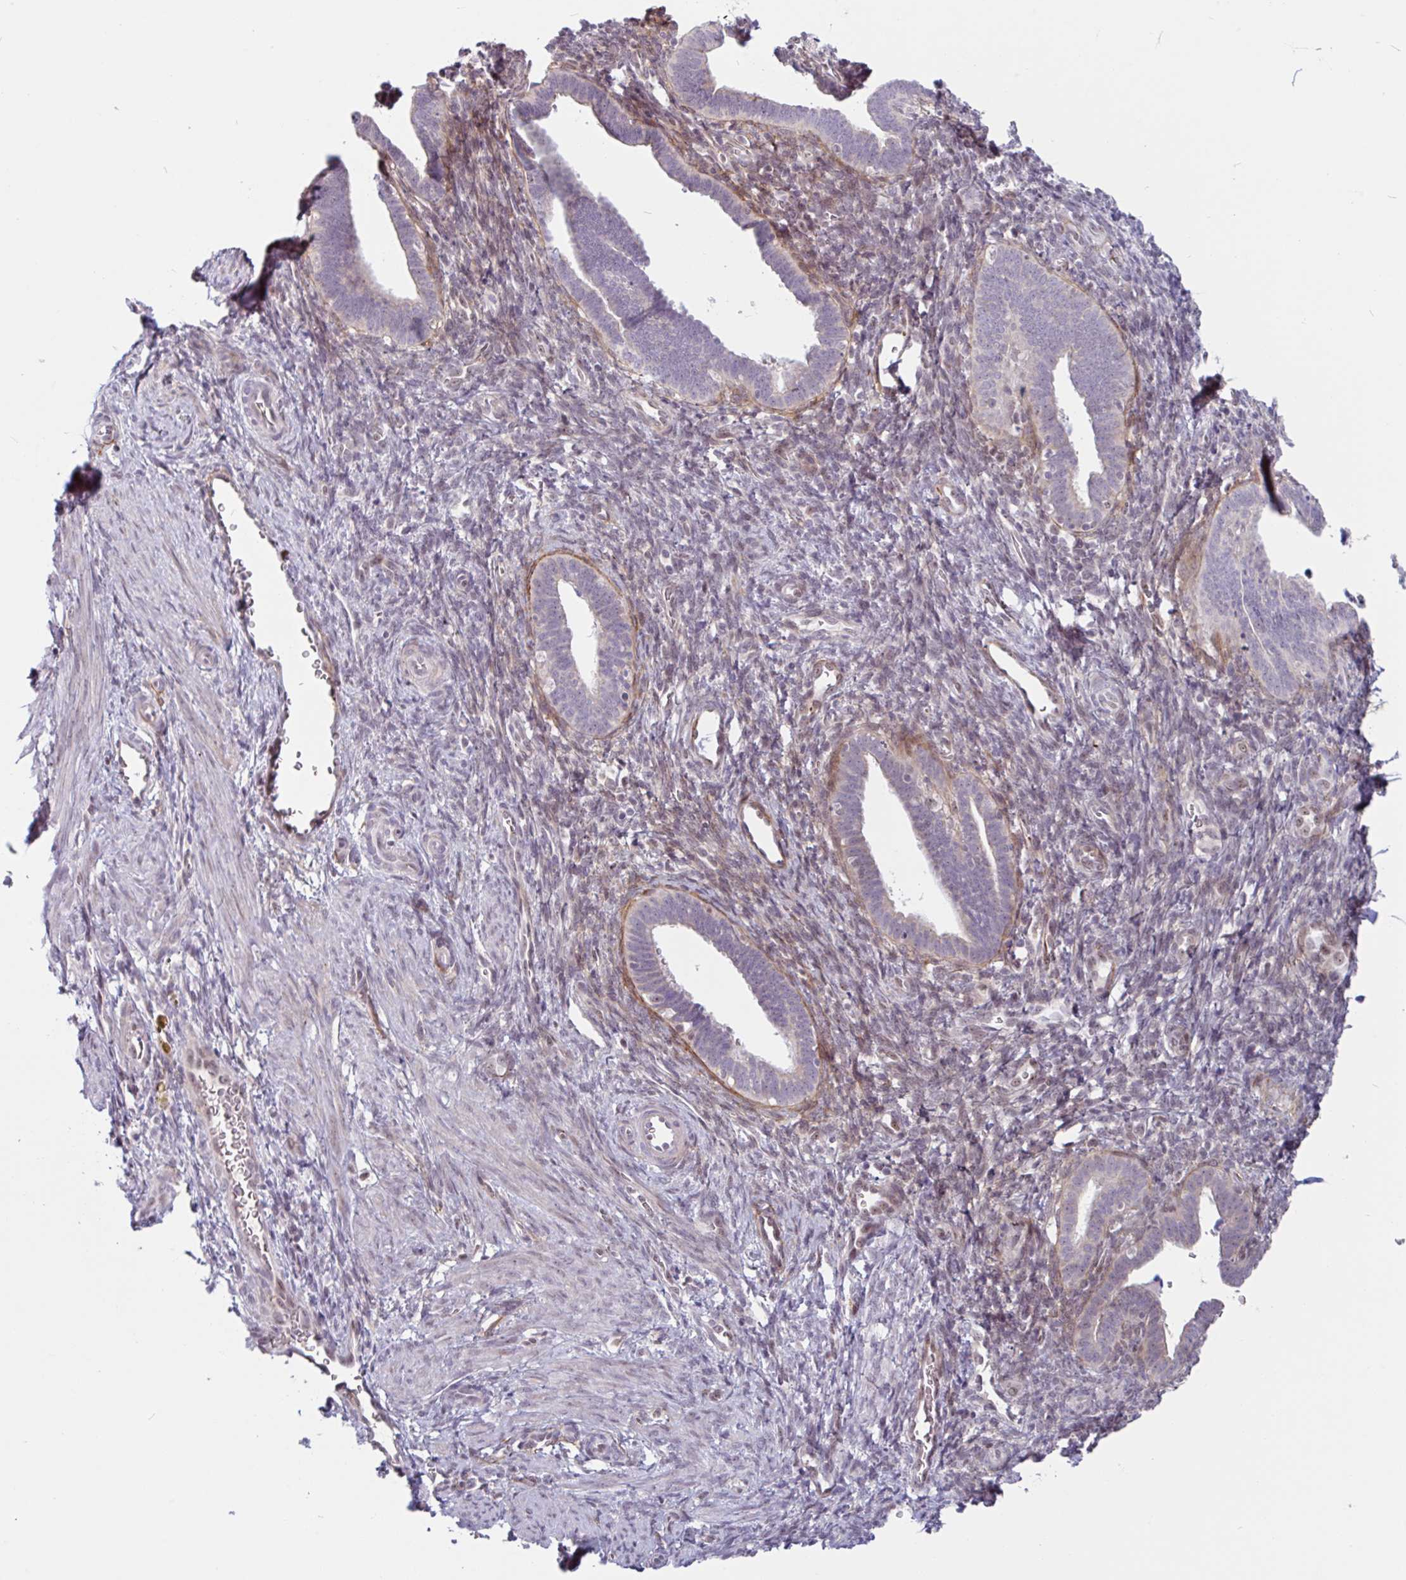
{"staining": {"intensity": "weak", "quantity": "<25%", "location": "cytoplasmic/membranous"}, "tissue": "endometrium", "cell_type": "Cells in endometrial stroma", "image_type": "normal", "snomed": [{"axis": "morphology", "description": "Normal tissue, NOS"}, {"axis": "topography", "description": "Endometrium"}], "caption": "Benign endometrium was stained to show a protein in brown. There is no significant staining in cells in endometrial stroma.", "gene": "TMEM119", "patient": {"sex": "female", "age": 34}}